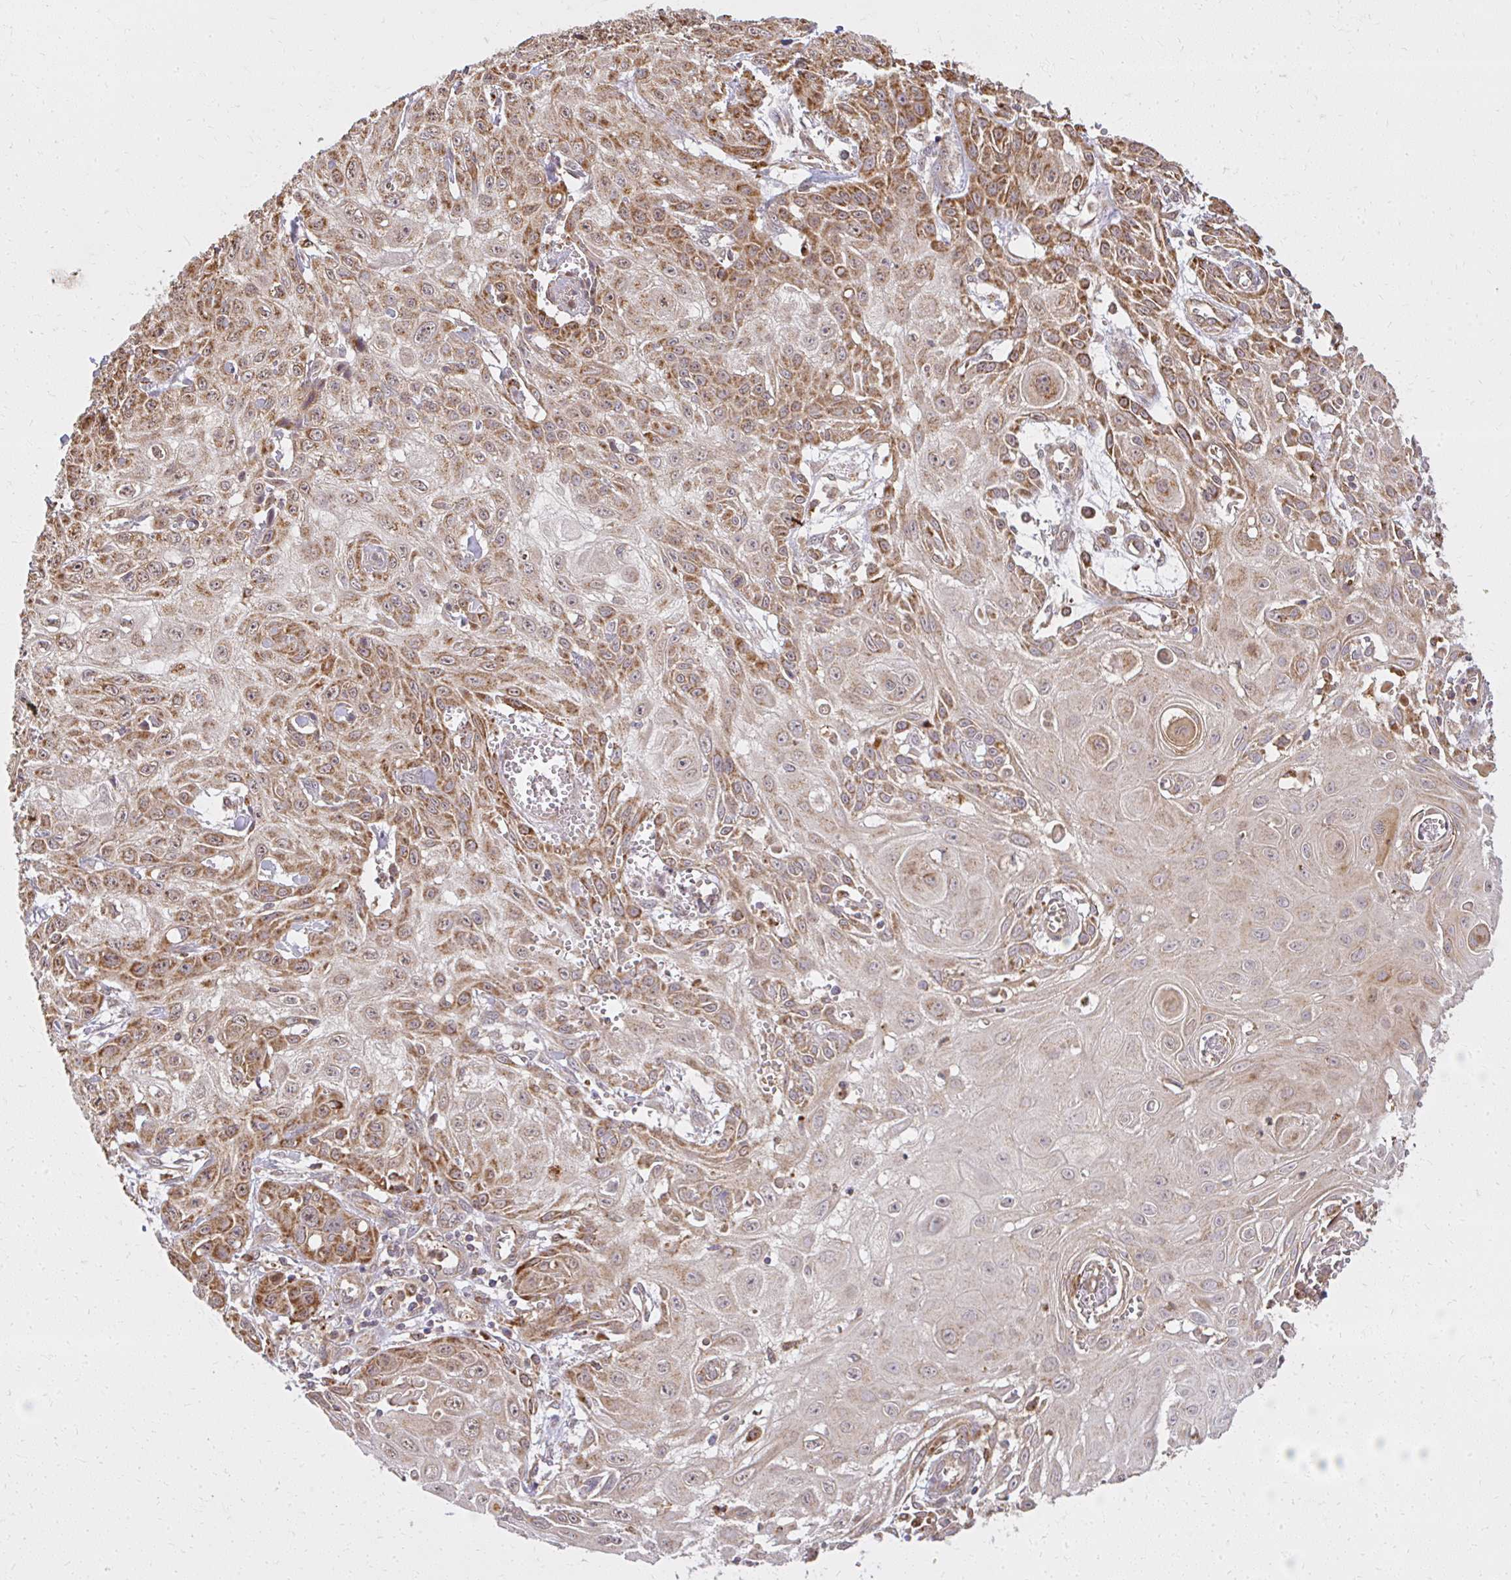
{"staining": {"intensity": "moderate", "quantity": ">75%", "location": "cytoplasmic/membranous"}, "tissue": "skin cancer", "cell_type": "Tumor cells", "image_type": "cancer", "snomed": [{"axis": "morphology", "description": "Squamous cell carcinoma, NOS"}, {"axis": "topography", "description": "Skin"}, {"axis": "topography", "description": "Vulva"}], "caption": "Immunohistochemistry (IHC) (DAB) staining of human squamous cell carcinoma (skin) shows moderate cytoplasmic/membranous protein expression in approximately >75% of tumor cells.", "gene": "GNS", "patient": {"sex": "female", "age": 71}}